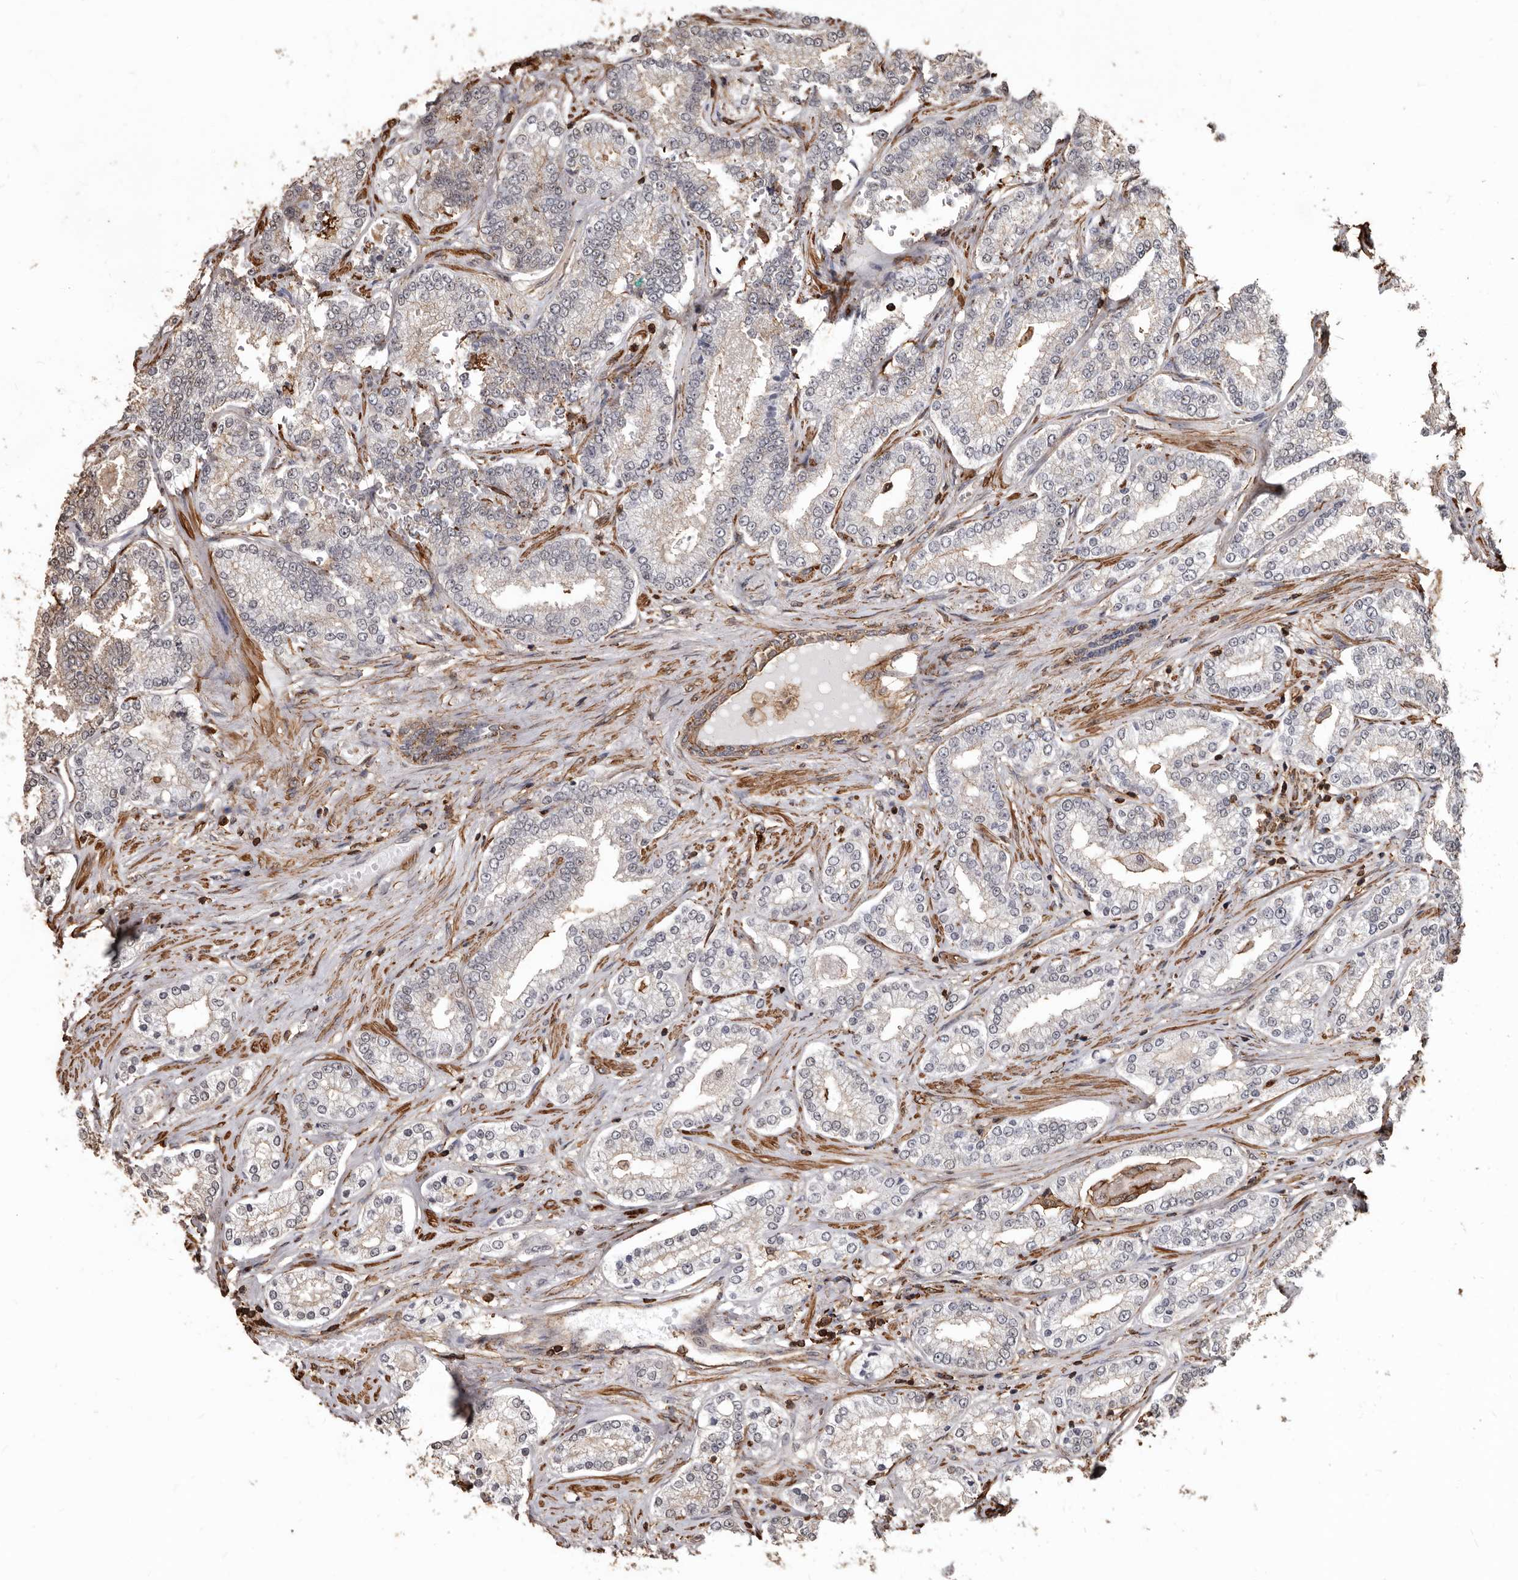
{"staining": {"intensity": "weak", "quantity": "<25%", "location": "cytoplasmic/membranous"}, "tissue": "prostate cancer", "cell_type": "Tumor cells", "image_type": "cancer", "snomed": [{"axis": "morphology", "description": "Normal tissue, NOS"}, {"axis": "morphology", "description": "Adenocarcinoma, High grade"}, {"axis": "topography", "description": "Prostate"}], "caption": "Immunohistochemical staining of prostate cancer (high-grade adenocarcinoma) demonstrates no significant expression in tumor cells.", "gene": "GSK3A", "patient": {"sex": "male", "age": 83}}